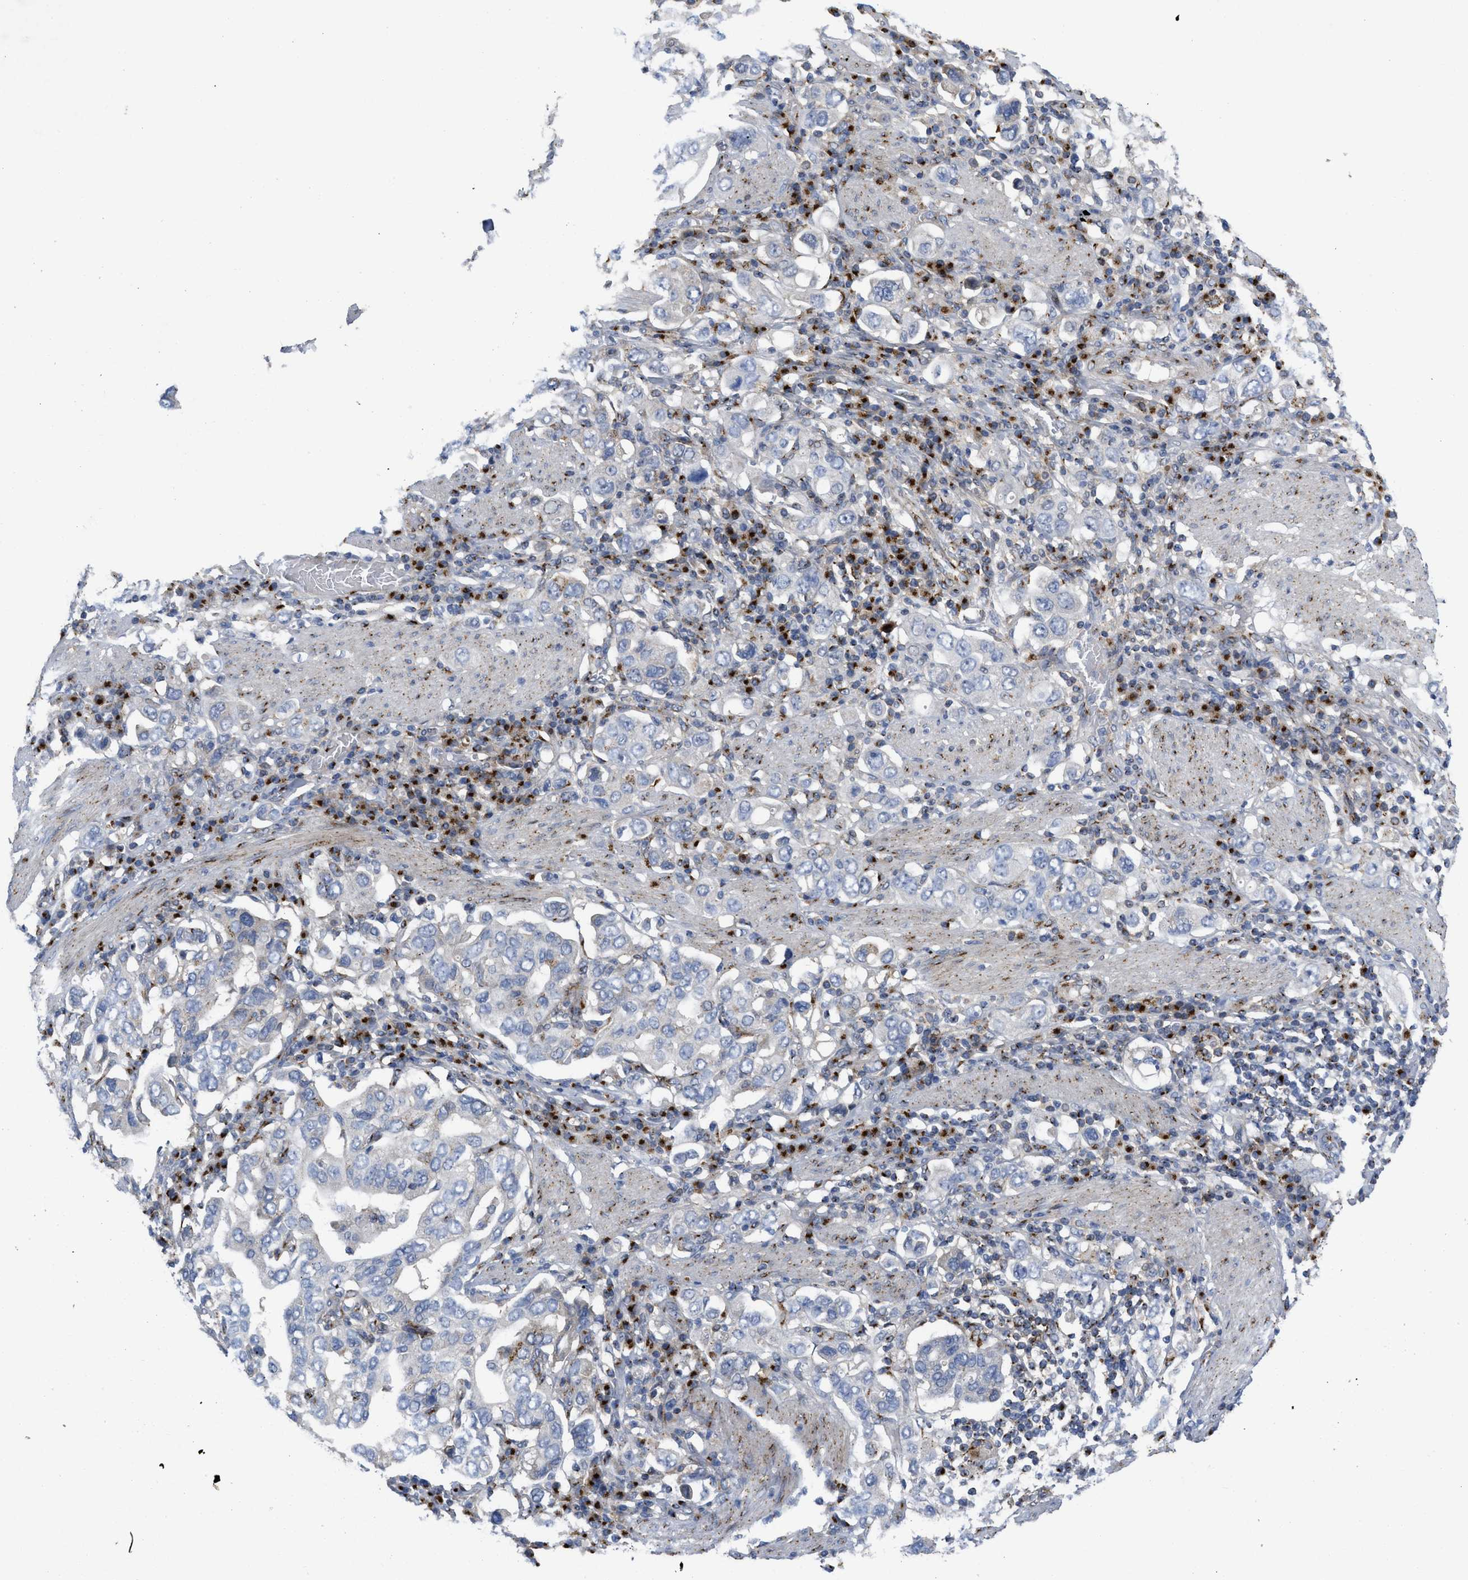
{"staining": {"intensity": "negative", "quantity": "none", "location": "none"}, "tissue": "stomach cancer", "cell_type": "Tumor cells", "image_type": "cancer", "snomed": [{"axis": "morphology", "description": "Adenocarcinoma, NOS"}, {"axis": "topography", "description": "Stomach, upper"}], "caption": "High power microscopy image of an IHC micrograph of stomach cancer, revealing no significant positivity in tumor cells. (Brightfield microscopy of DAB (3,3'-diaminobenzidine) immunohistochemistry at high magnification).", "gene": "ZNF70", "patient": {"sex": "male", "age": 62}}